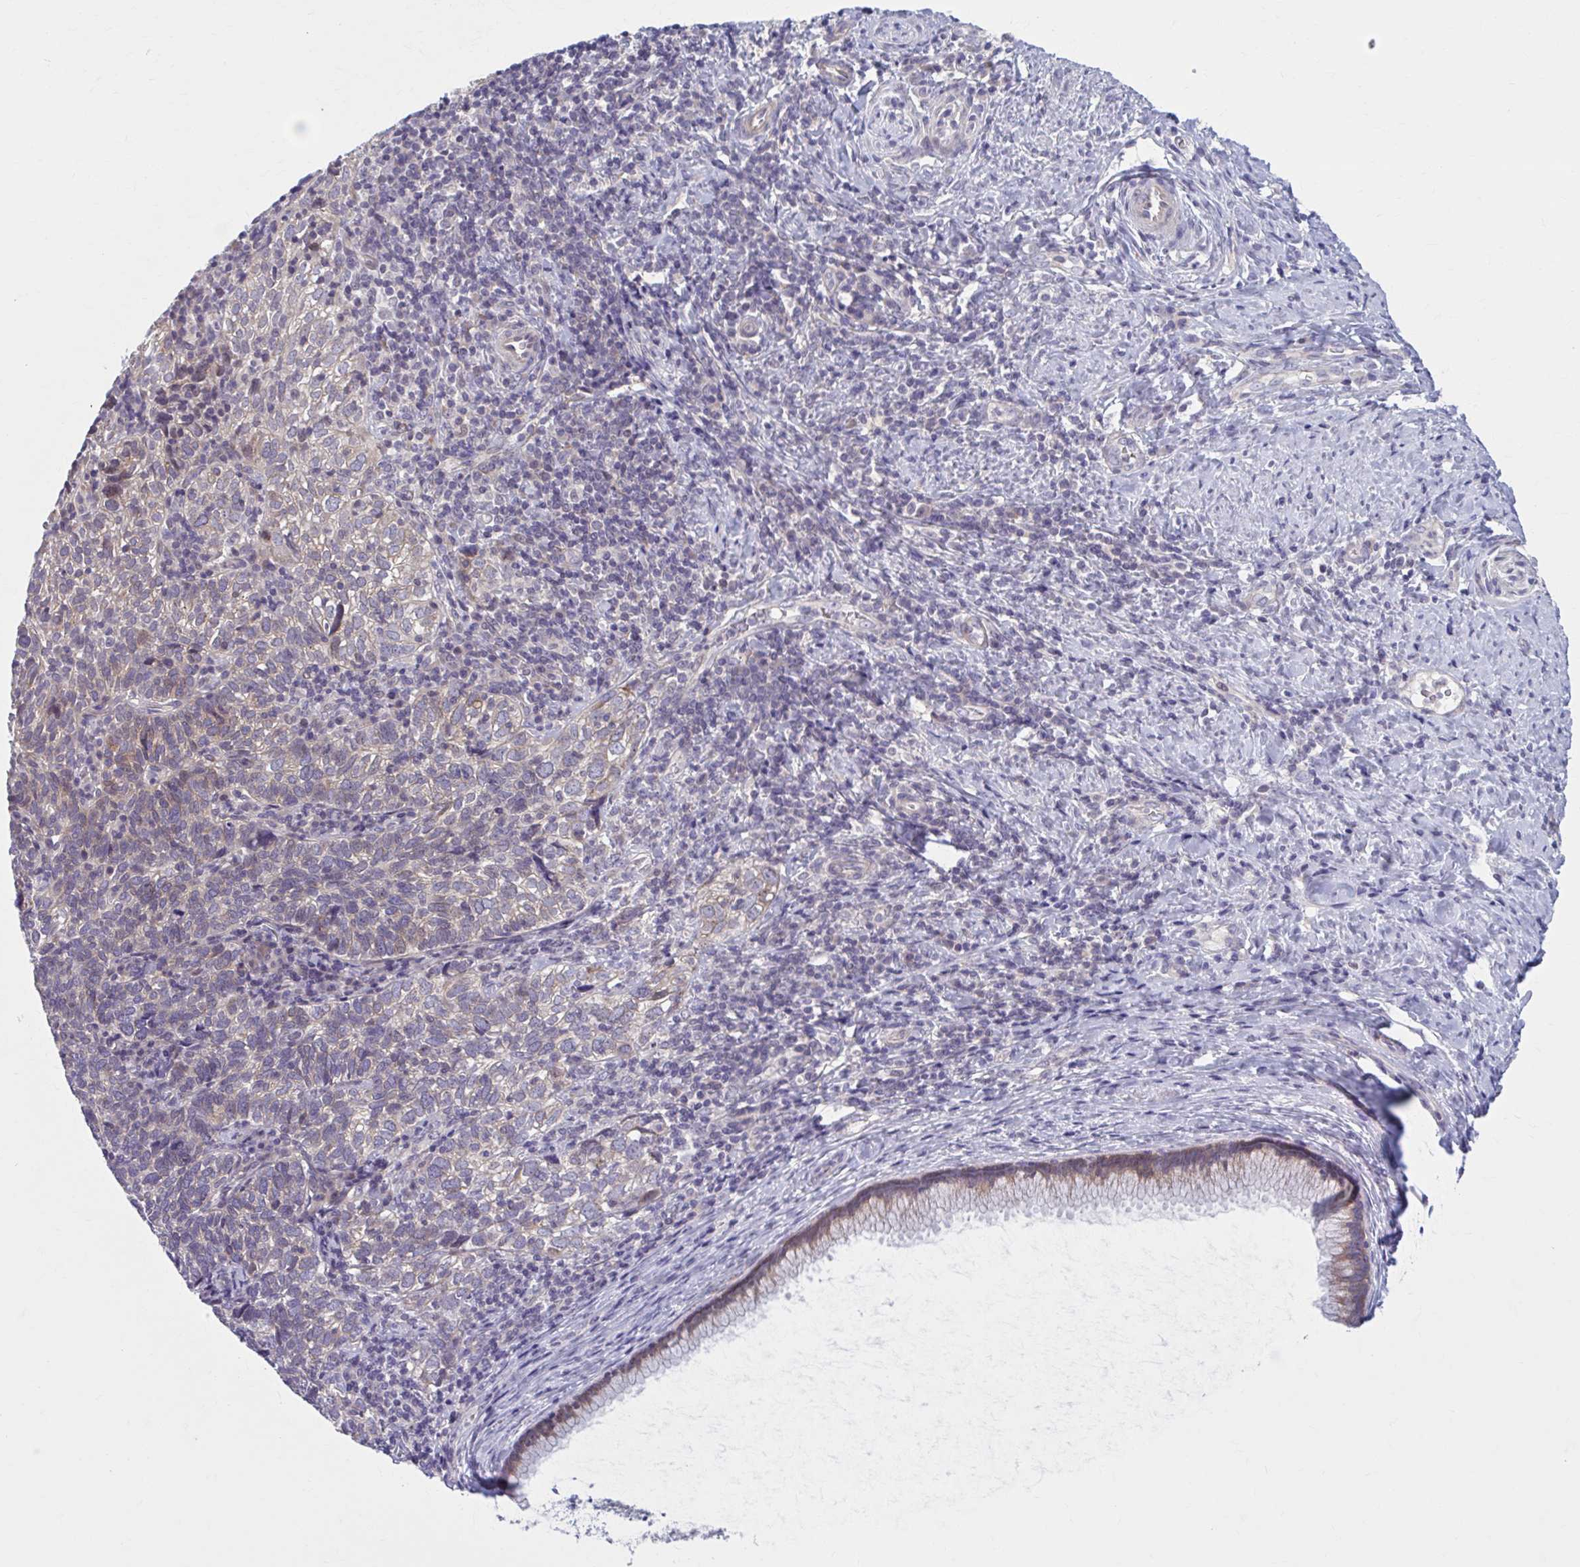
{"staining": {"intensity": "weak", "quantity": "25%-75%", "location": "cytoplasmic/membranous"}, "tissue": "cervical cancer", "cell_type": "Tumor cells", "image_type": "cancer", "snomed": [{"axis": "morphology", "description": "Normal tissue, NOS"}, {"axis": "morphology", "description": "Squamous cell carcinoma, NOS"}, {"axis": "topography", "description": "Vagina"}, {"axis": "topography", "description": "Cervix"}], "caption": "This is a histology image of immunohistochemistry (IHC) staining of cervical squamous cell carcinoma, which shows weak positivity in the cytoplasmic/membranous of tumor cells.", "gene": "CHST3", "patient": {"sex": "female", "age": 45}}